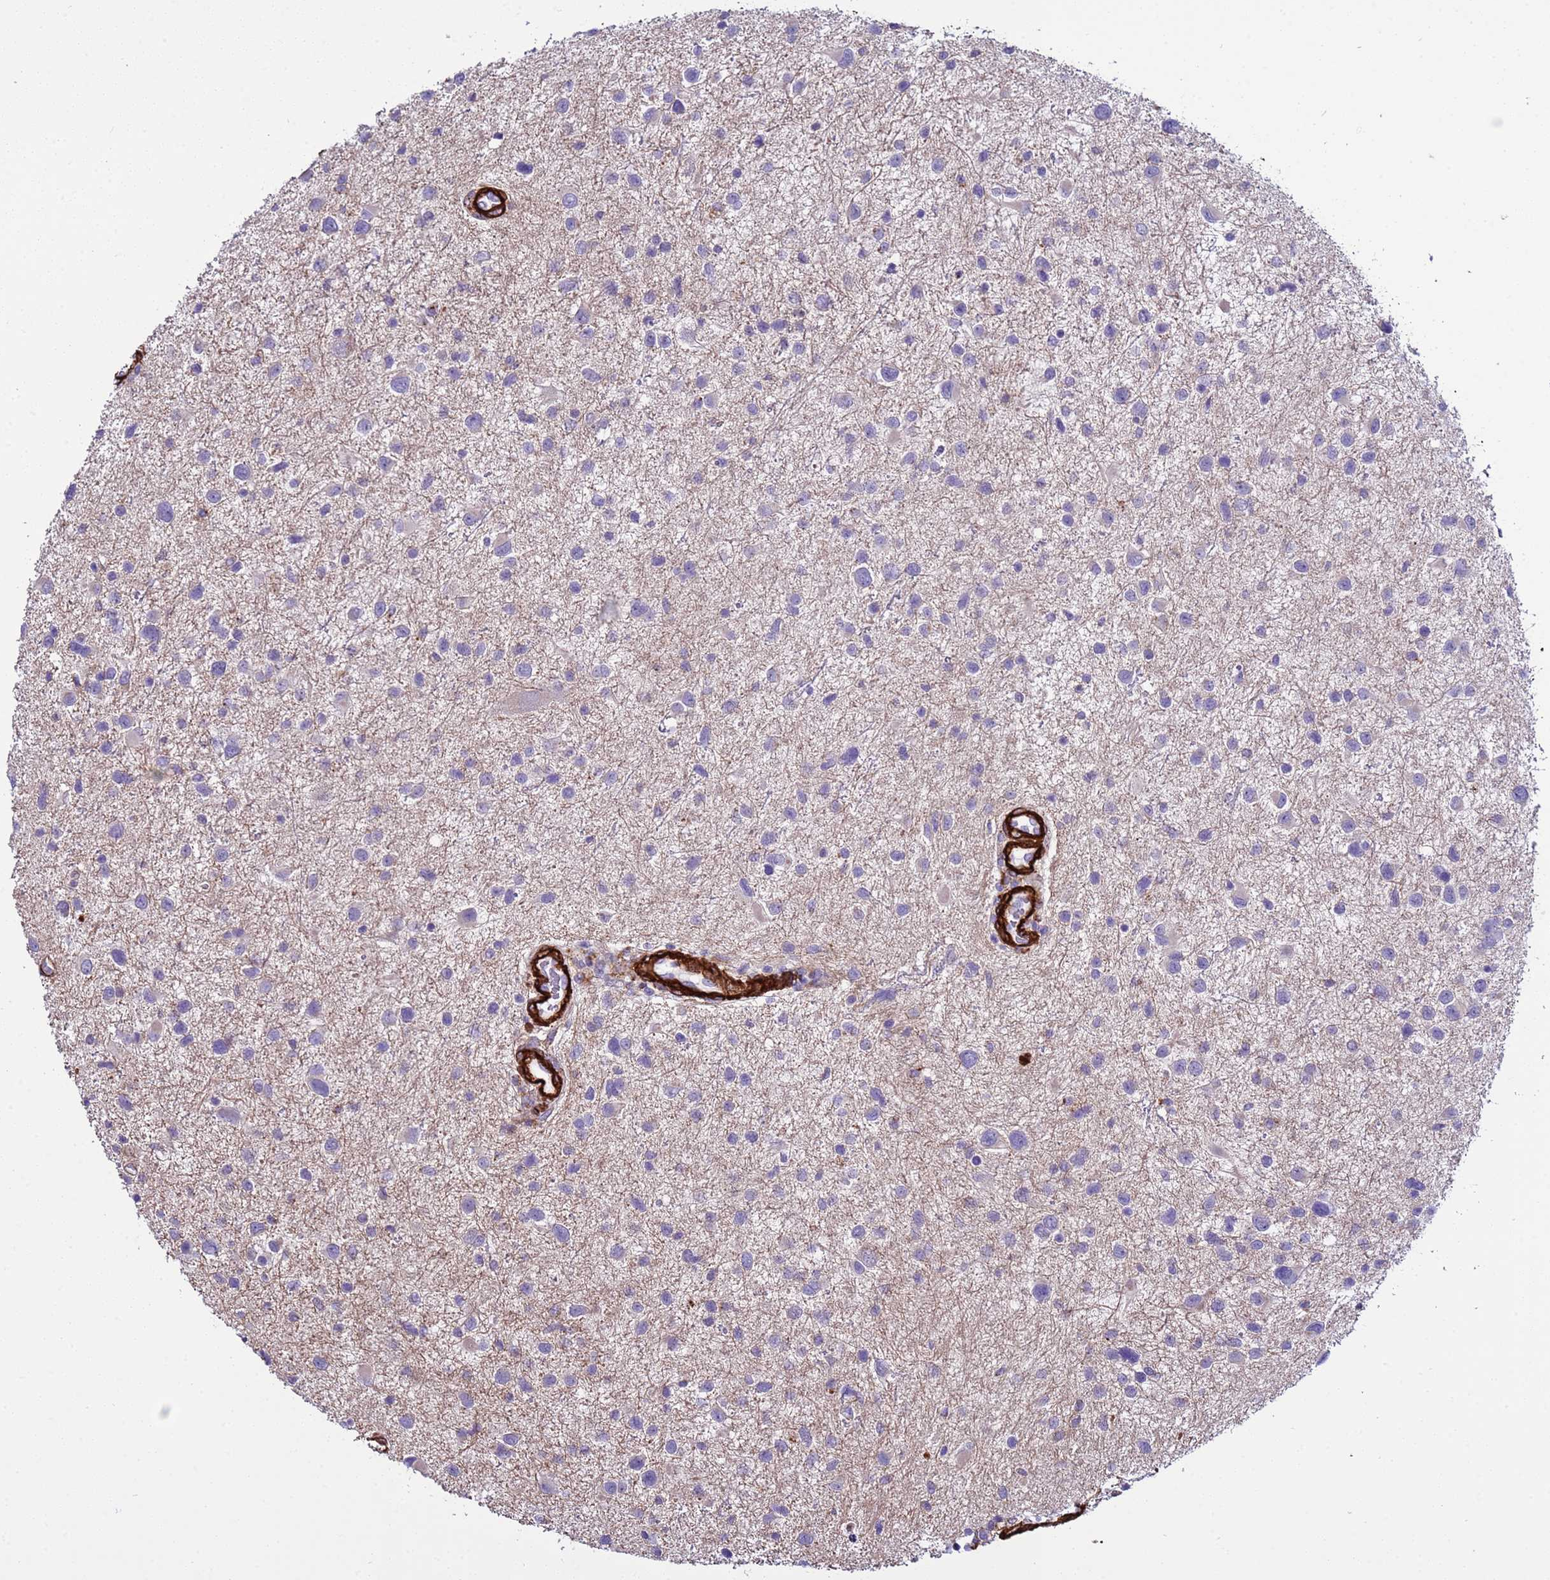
{"staining": {"intensity": "weak", "quantity": "<25%", "location": "cytoplasmic/membranous"}, "tissue": "glioma", "cell_type": "Tumor cells", "image_type": "cancer", "snomed": [{"axis": "morphology", "description": "Glioma, malignant, Low grade"}, {"axis": "topography", "description": "Brain"}], "caption": "Histopathology image shows no protein staining in tumor cells of malignant glioma (low-grade) tissue.", "gene": "RABL2B", "patient": {"sex": "female", "age": 32}}